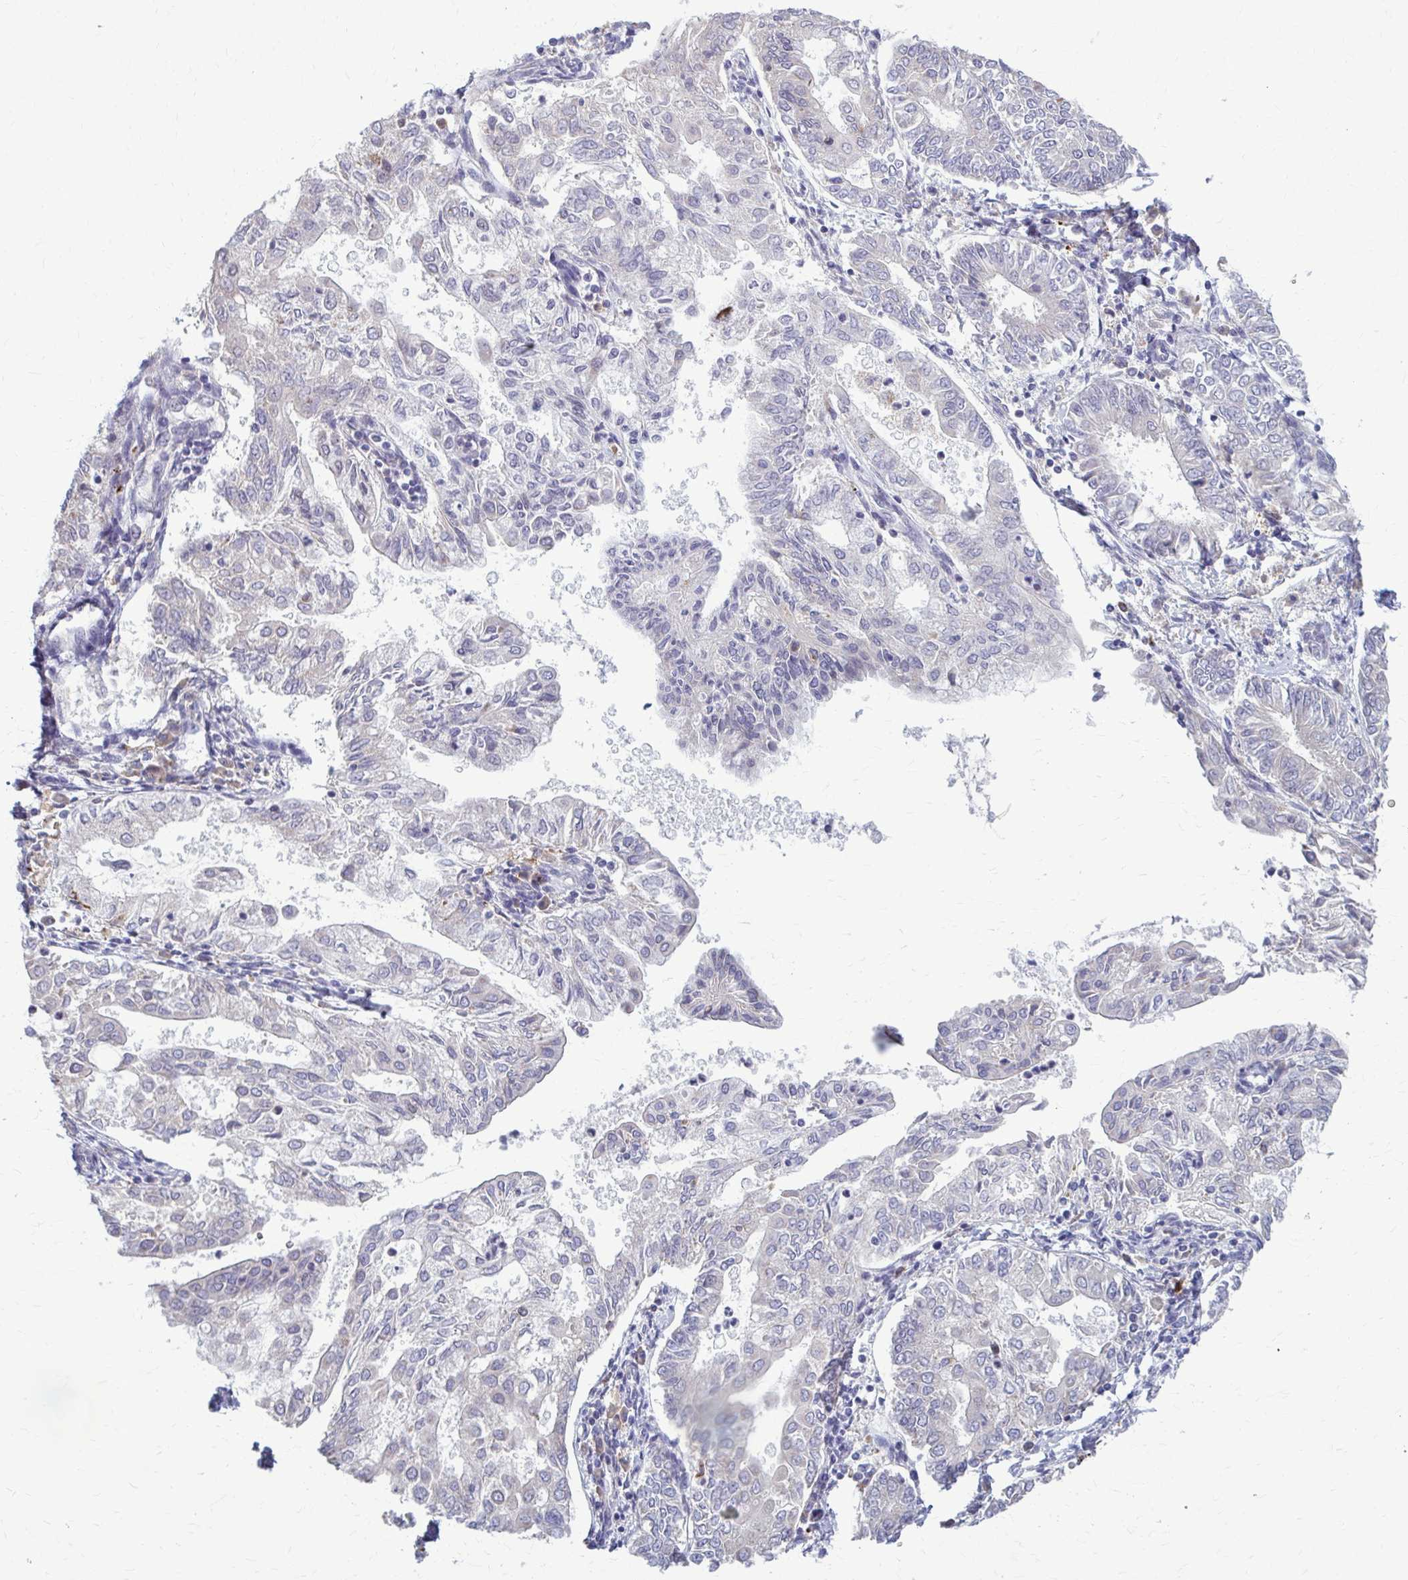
{"staining": {"intensity": "negative", "quantity": "none", "location": "none"}, "tissue": "endometrial cancer", "cell_type": "Tumor cells", "image_type": "cancer", "snomed": [{"axis": "morphology", "description": "Adenocarcinoma, NOS"}, {"axis": "topography", "description": "Endometrium"}], "caption": "A photomicrograph of human endometrial cancer (adenocarcinoma) is negative for staining in tumor cells. (Immunohistochemistry (ihc), brightfield microscopy, high magnification).", "gene": "MCRIP2", "patient": {"sex": "female", "age": 68}}